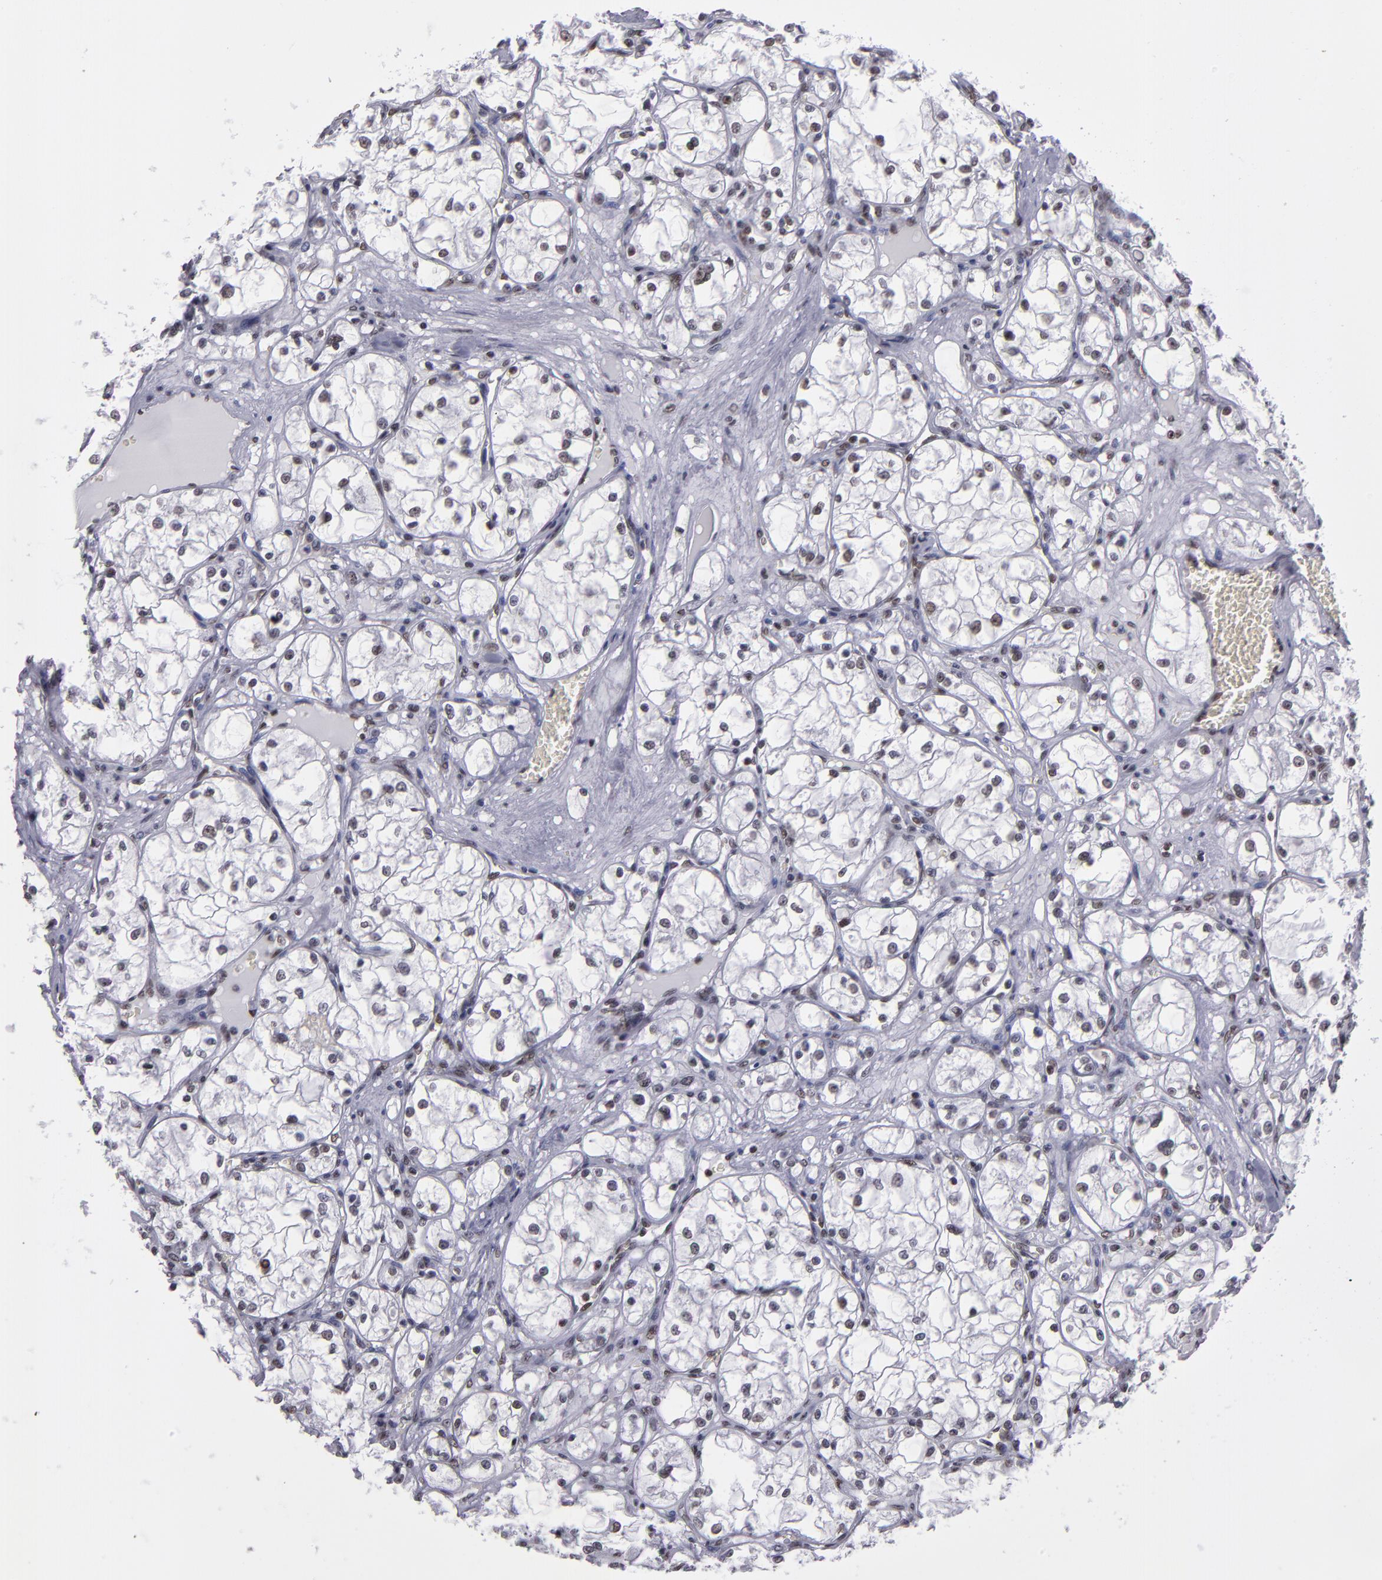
{"staining": {"intensity": "moderate", "quantity": "25%-75%", "location": "nuclear"}, "tissue": "renal cancer", "cell_type": "Tumor cells", "image_type": "cancer", "snomed": [{"axis": "morphology", "description": "Adenocarcinoma, NOS"}, {"axis": "topography", "description": "Kidney"}], "caption": "The histopathology image exhibits immunohistochemical staining of renal cancer. There is moderate nuclear staining is appreciated in about 25%-75% of tumor cells. (Stains: DAB in brown, nuclei in blue, Microscopy: brightfield microscopy at high magnification).", "gene": "TERF2", "patient": {"sex": "male", "age": 61}}